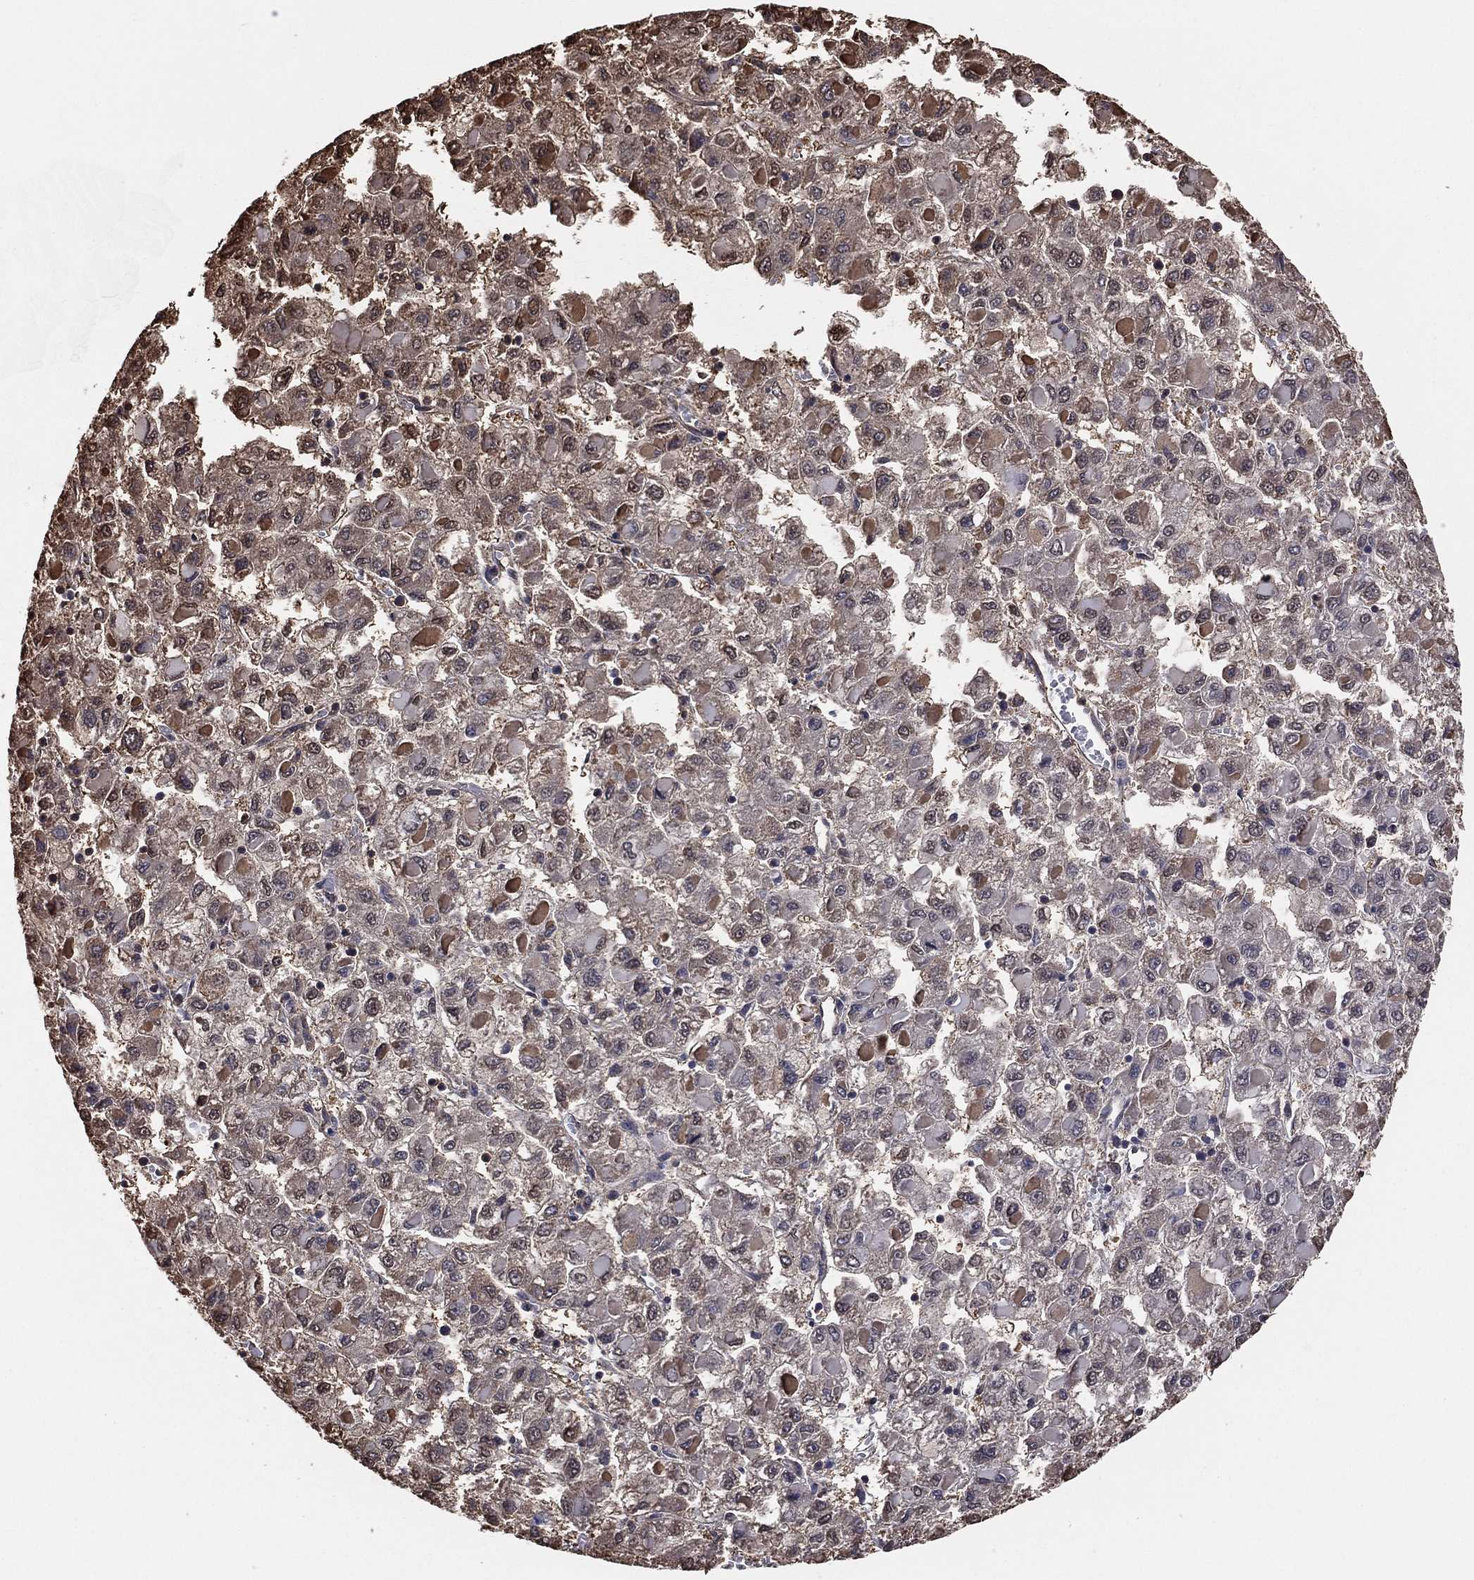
{"staining": {"intensity": "moderate", "quantity": "<25%", "location": "cytoplasmic/membranous"}, "tissue": "liver cancer", "cell_type": "Tumor cells", "image_type": "cancer", "snomed": [{"axis": "morphology", "description": "Carcinoma, Hepatocellular, NOS"}, {"axis": "topography", "description": "Liver"}], "caption": "A brown stain shows moderate cytoplasmic/membranous positivity of a protein in human hepatocellular carcinoma (liver) tumor cells.", "gene": "GAPDH", "patient": {"sex": "male", "age": 40}}